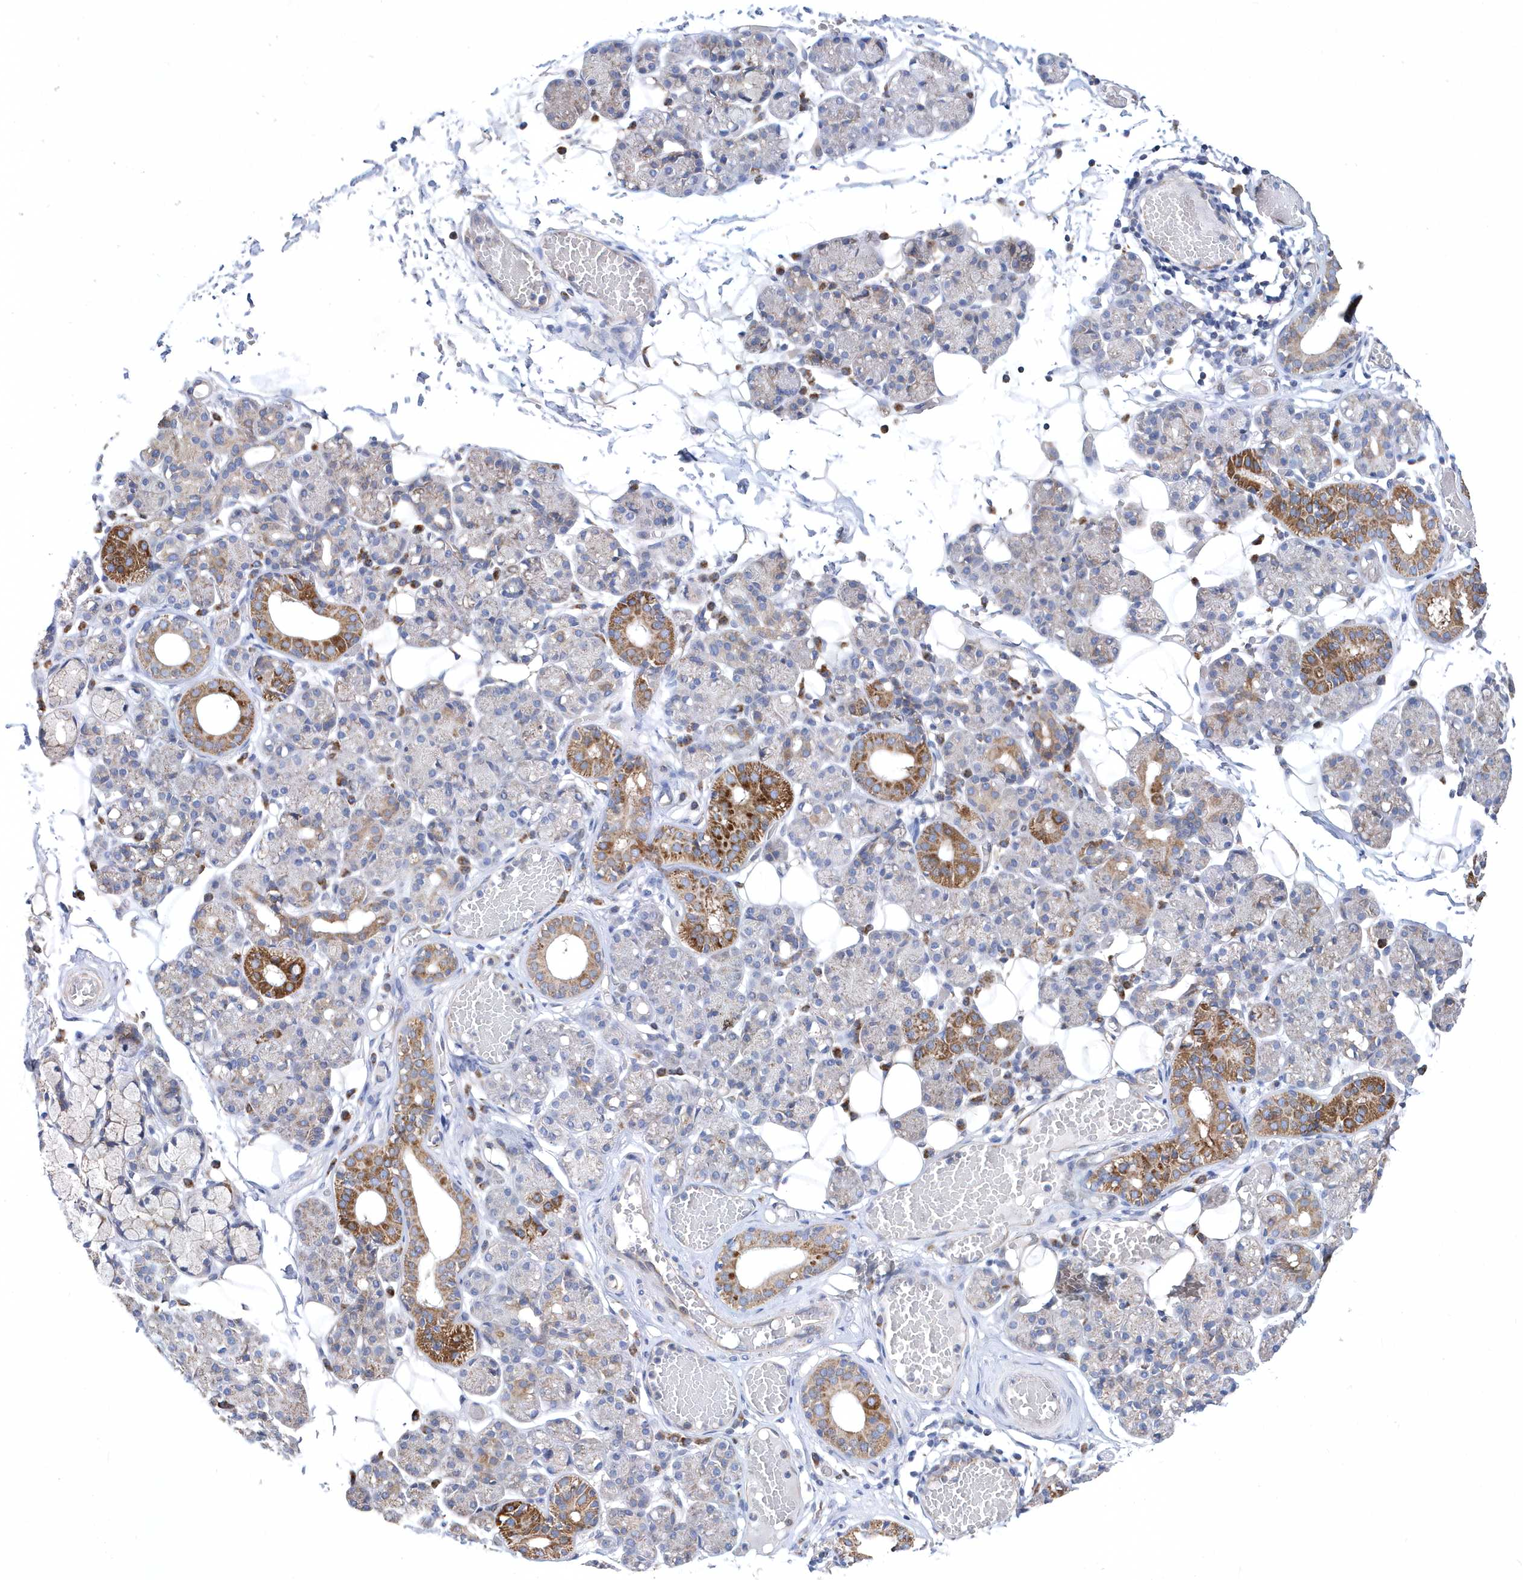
{"staining": {"intensity": "strong", "quantity": "<25%", "location": "cytoplasmic/membranous"}, "tissue": "salivary gland", "cell_type": "Glandular cells", "image_type": "normal", "snomed": [{"axis": "morphology", "description": "Normal tissue, NOS"}, {"axis": "topography", "description": "Salivary gland"}], "caption": "Glandular cells demonstrate medium levels of strong cytoplasmic/membranous positivity in about <25% of cells in benign human salivary gland.", "gene": "JKAMP", "patient": {"sex": "male", "age": 63}}